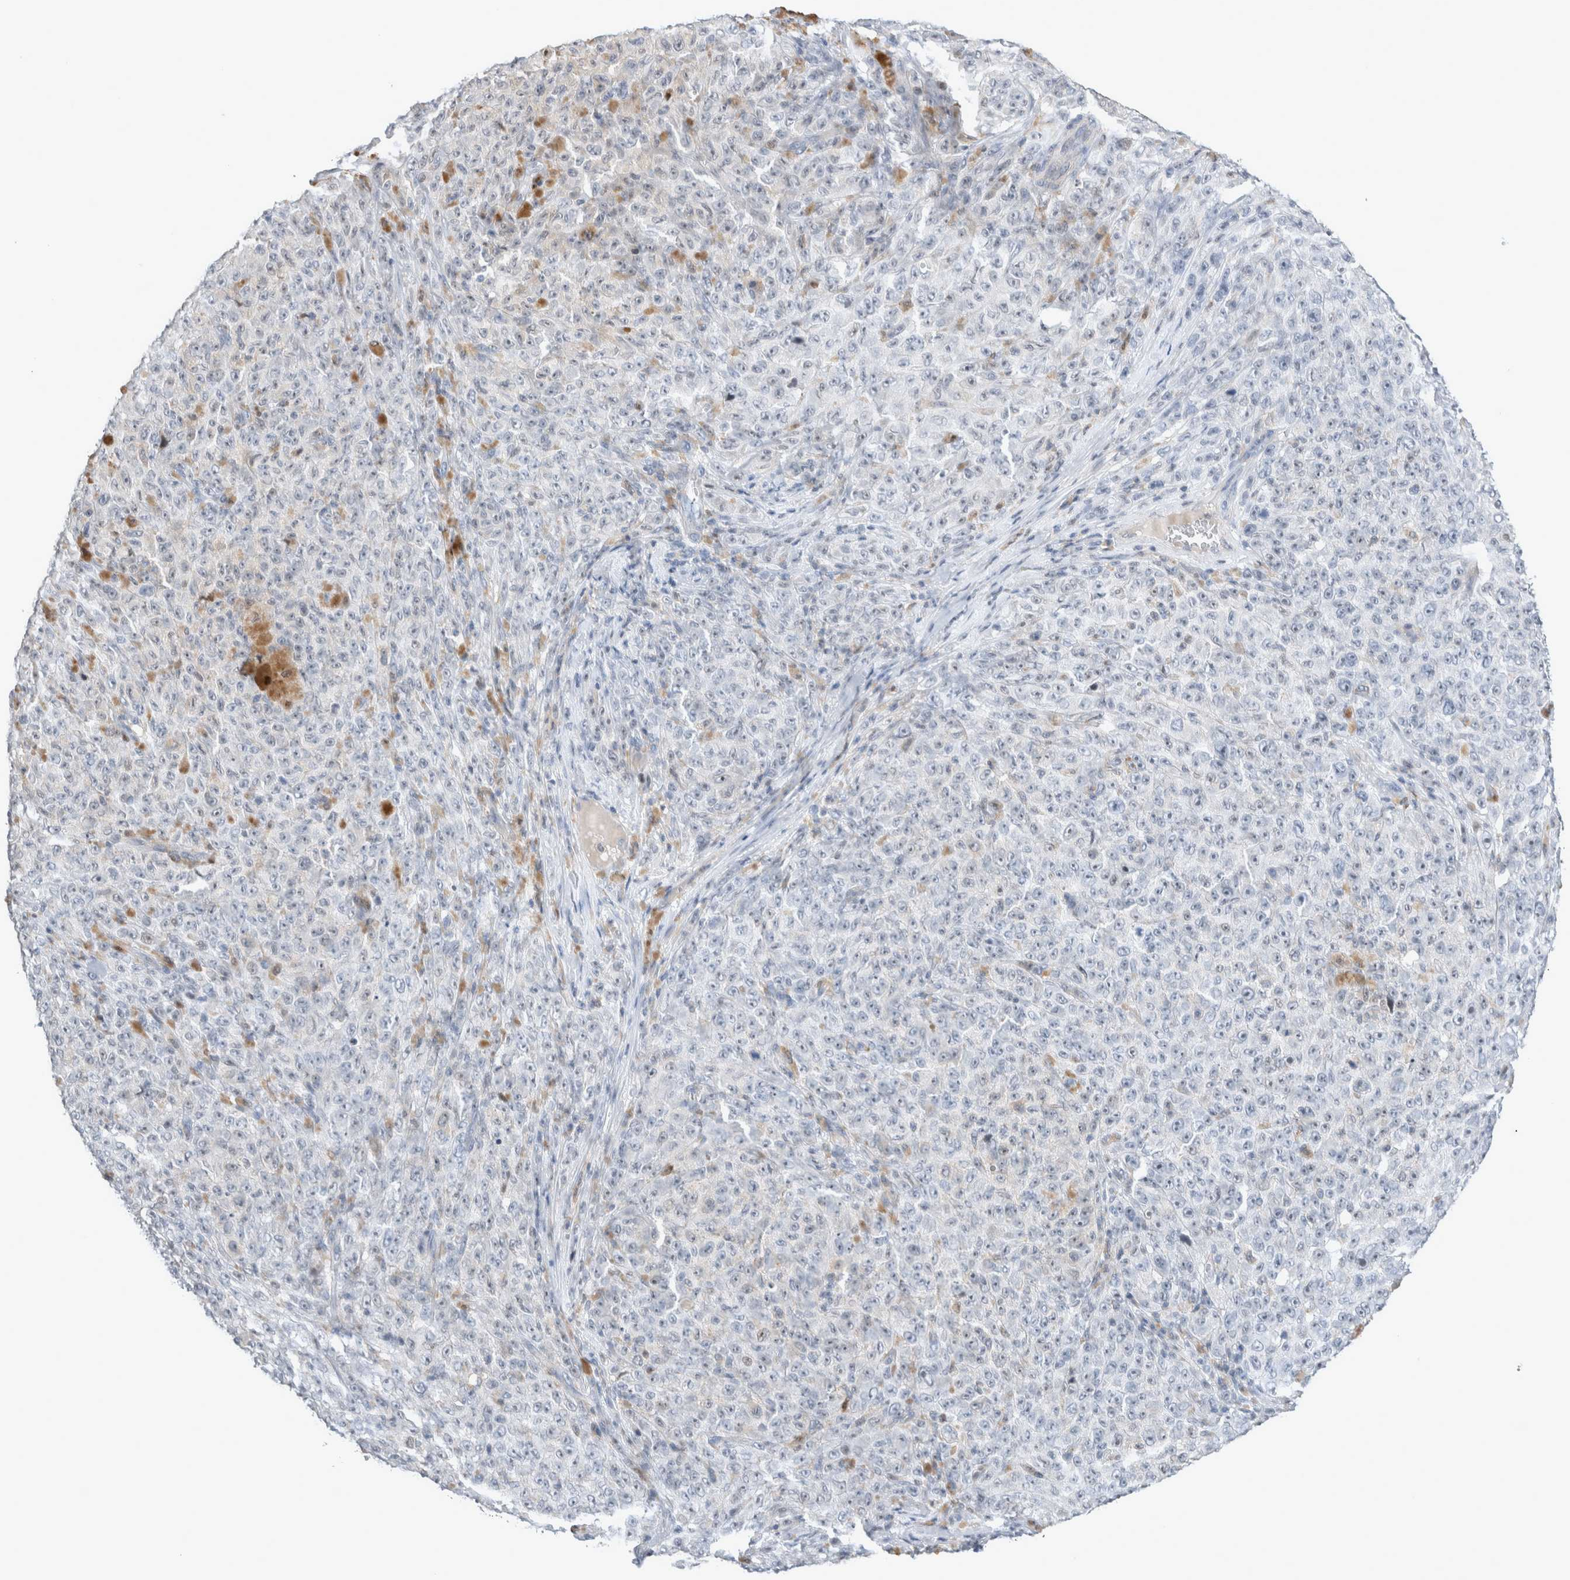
{"staining": {"intensity": "negative", "quantity": "none", "location": "none"}, "tissue": "melanoma", "cell_type": "Tumor cells", "image_type": "cancer", "snomed": [{"axis": "morphology", "description": "Malignant melanoma, NOS"}, {"axis": "topography", "description": "Skin"}], "caption": "Human melanoma stained for a protein using immunohistochemistry (IHC) shows no expression in tumor cells.", "gene": "AGMAT", "patient": {"sex": "female", "age": 82}}